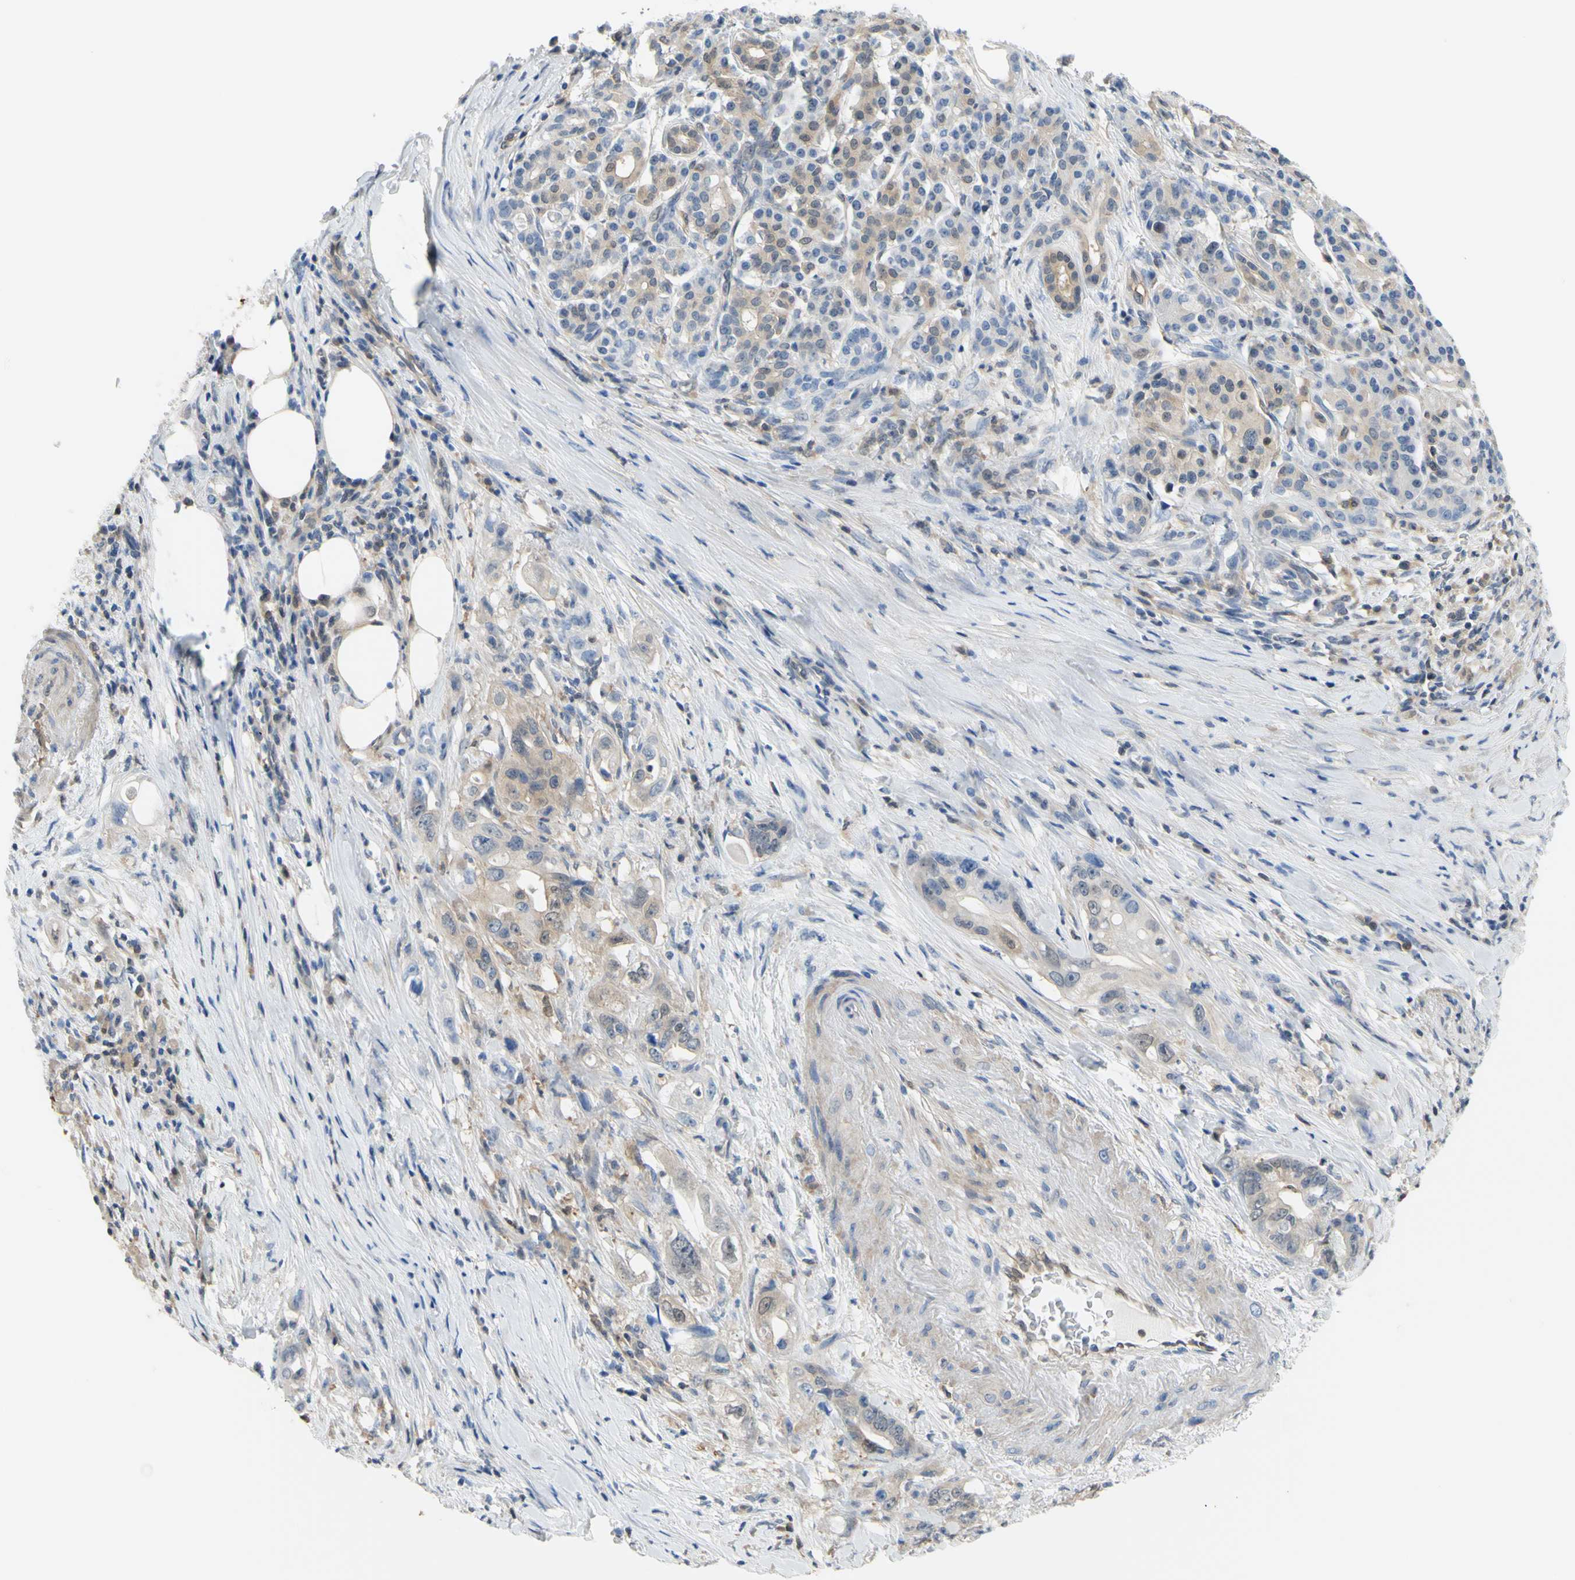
{"staining": {"intensity": "moderate", "quantity": "25%-75%", "location": "cytoplasmic/membranous,nuclear"}, "tissue": "pancreatic cancer", "cell_type": "Tumor cells", "image_type": "cancer", "snomed": [{"axis": "morphology", "description": "Normal tissue, NOS"}, {"axis": "topography", "description": "Pancreas"}], "caption": "IHC (DAB) staining of human pancreatic cancer displays moderate cytoplasmic/membranous and nuclear protein expression in approximately 25%-75% of tumor cells.", "gene": "UPK3B", "patient": {"sex": "male", "age": 42}}